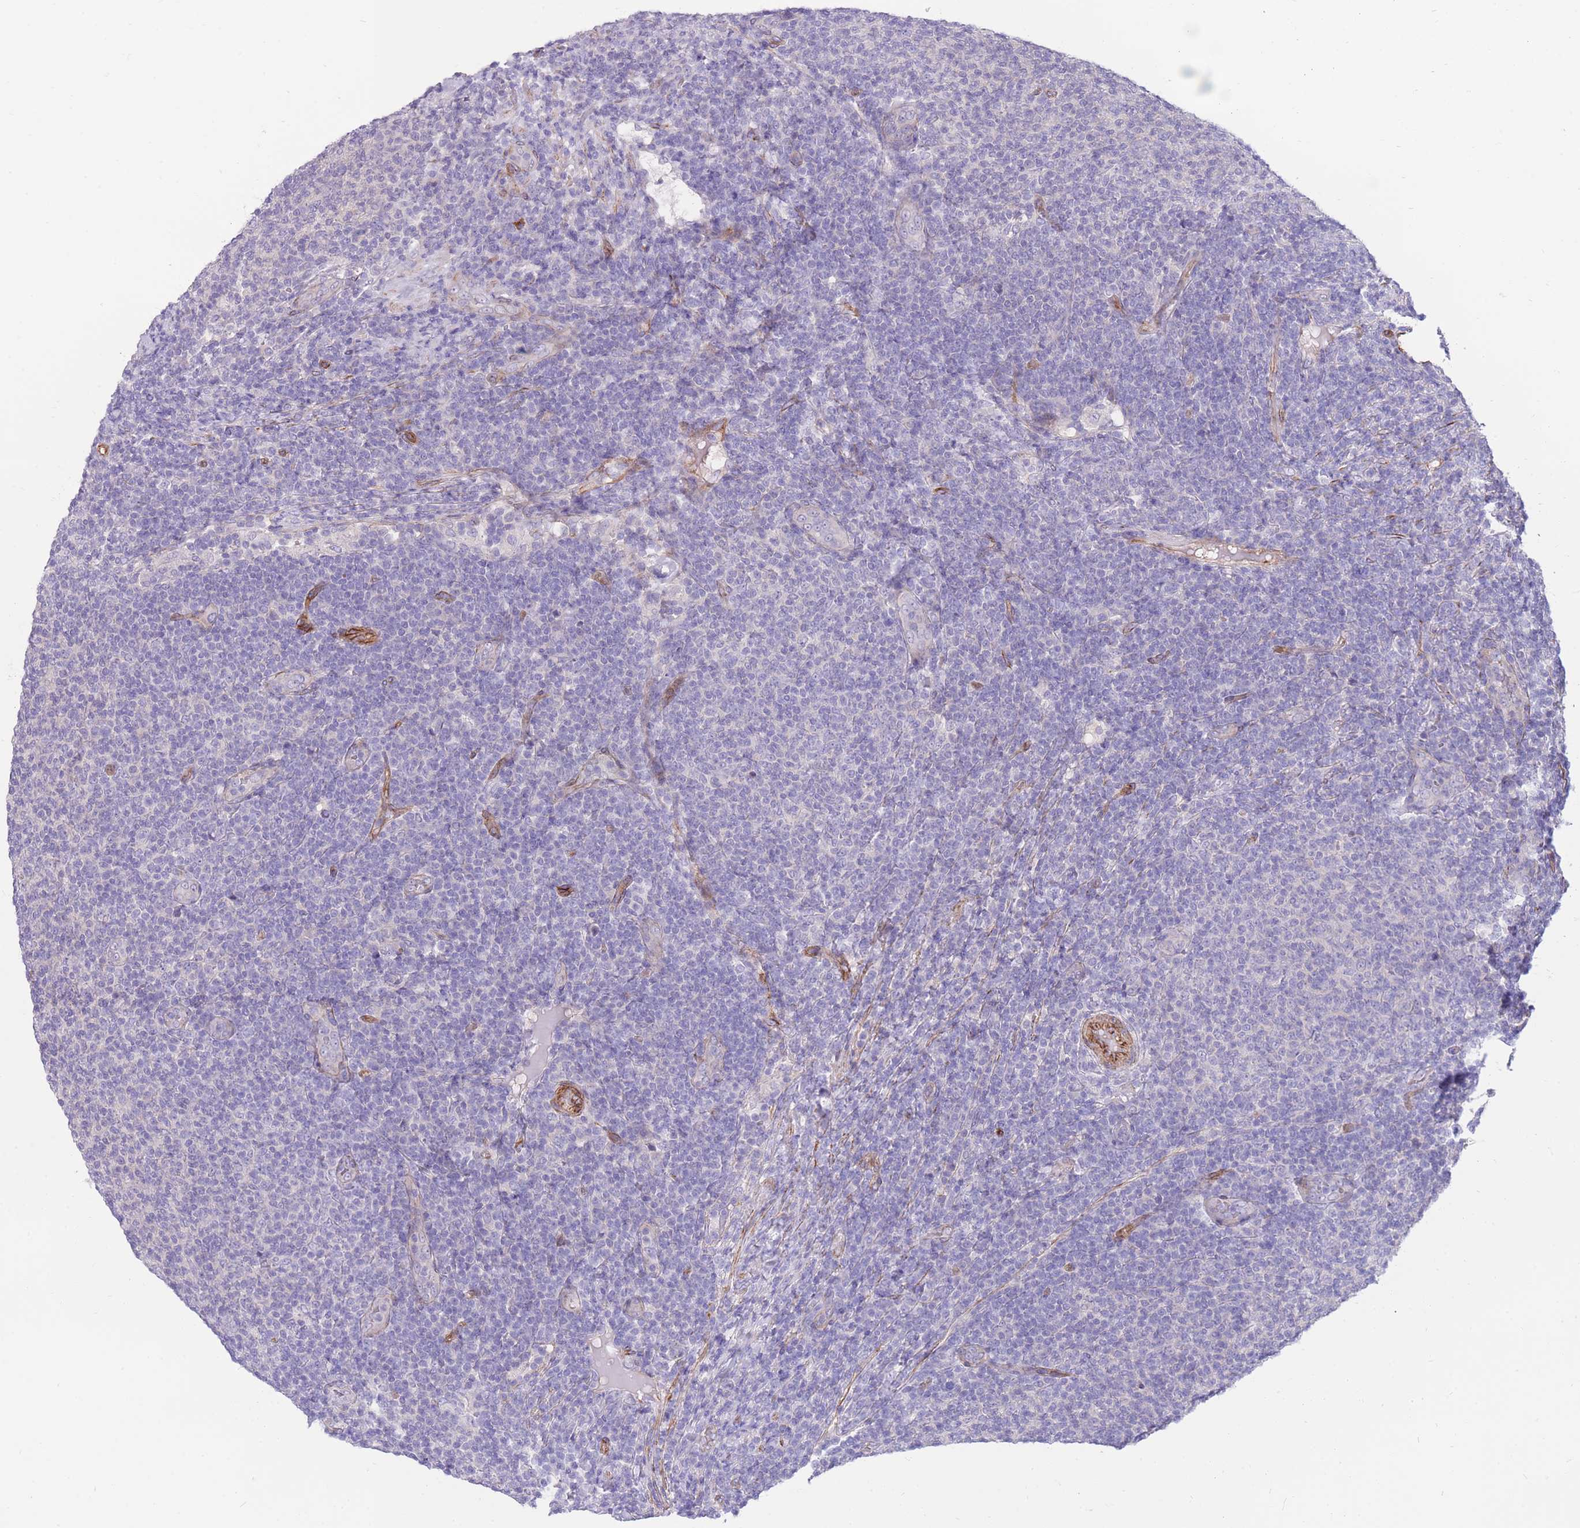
{"staining": {"intensity": "negative", "quantity": "none", "location": "none"}, "tissue": "lymphoma", "cell_type": "Tumor cells", "image_type": "cancer", "snomed": [{"axis": "morphology", "description": "Malignant lymphoma, non-Hodgkin's type, Low grade"}, {"axis": "topography", "description": "Lymph node"}], "caption": "Protein analysis of lymphoma reveals no significant expression in tumor cells. (DAB (3,3'-diaminobenzidine) immunohistochemistry (IHC), high magnification).", "gene": "RGS11", "patient": {"sex": "male", "age": 66}}